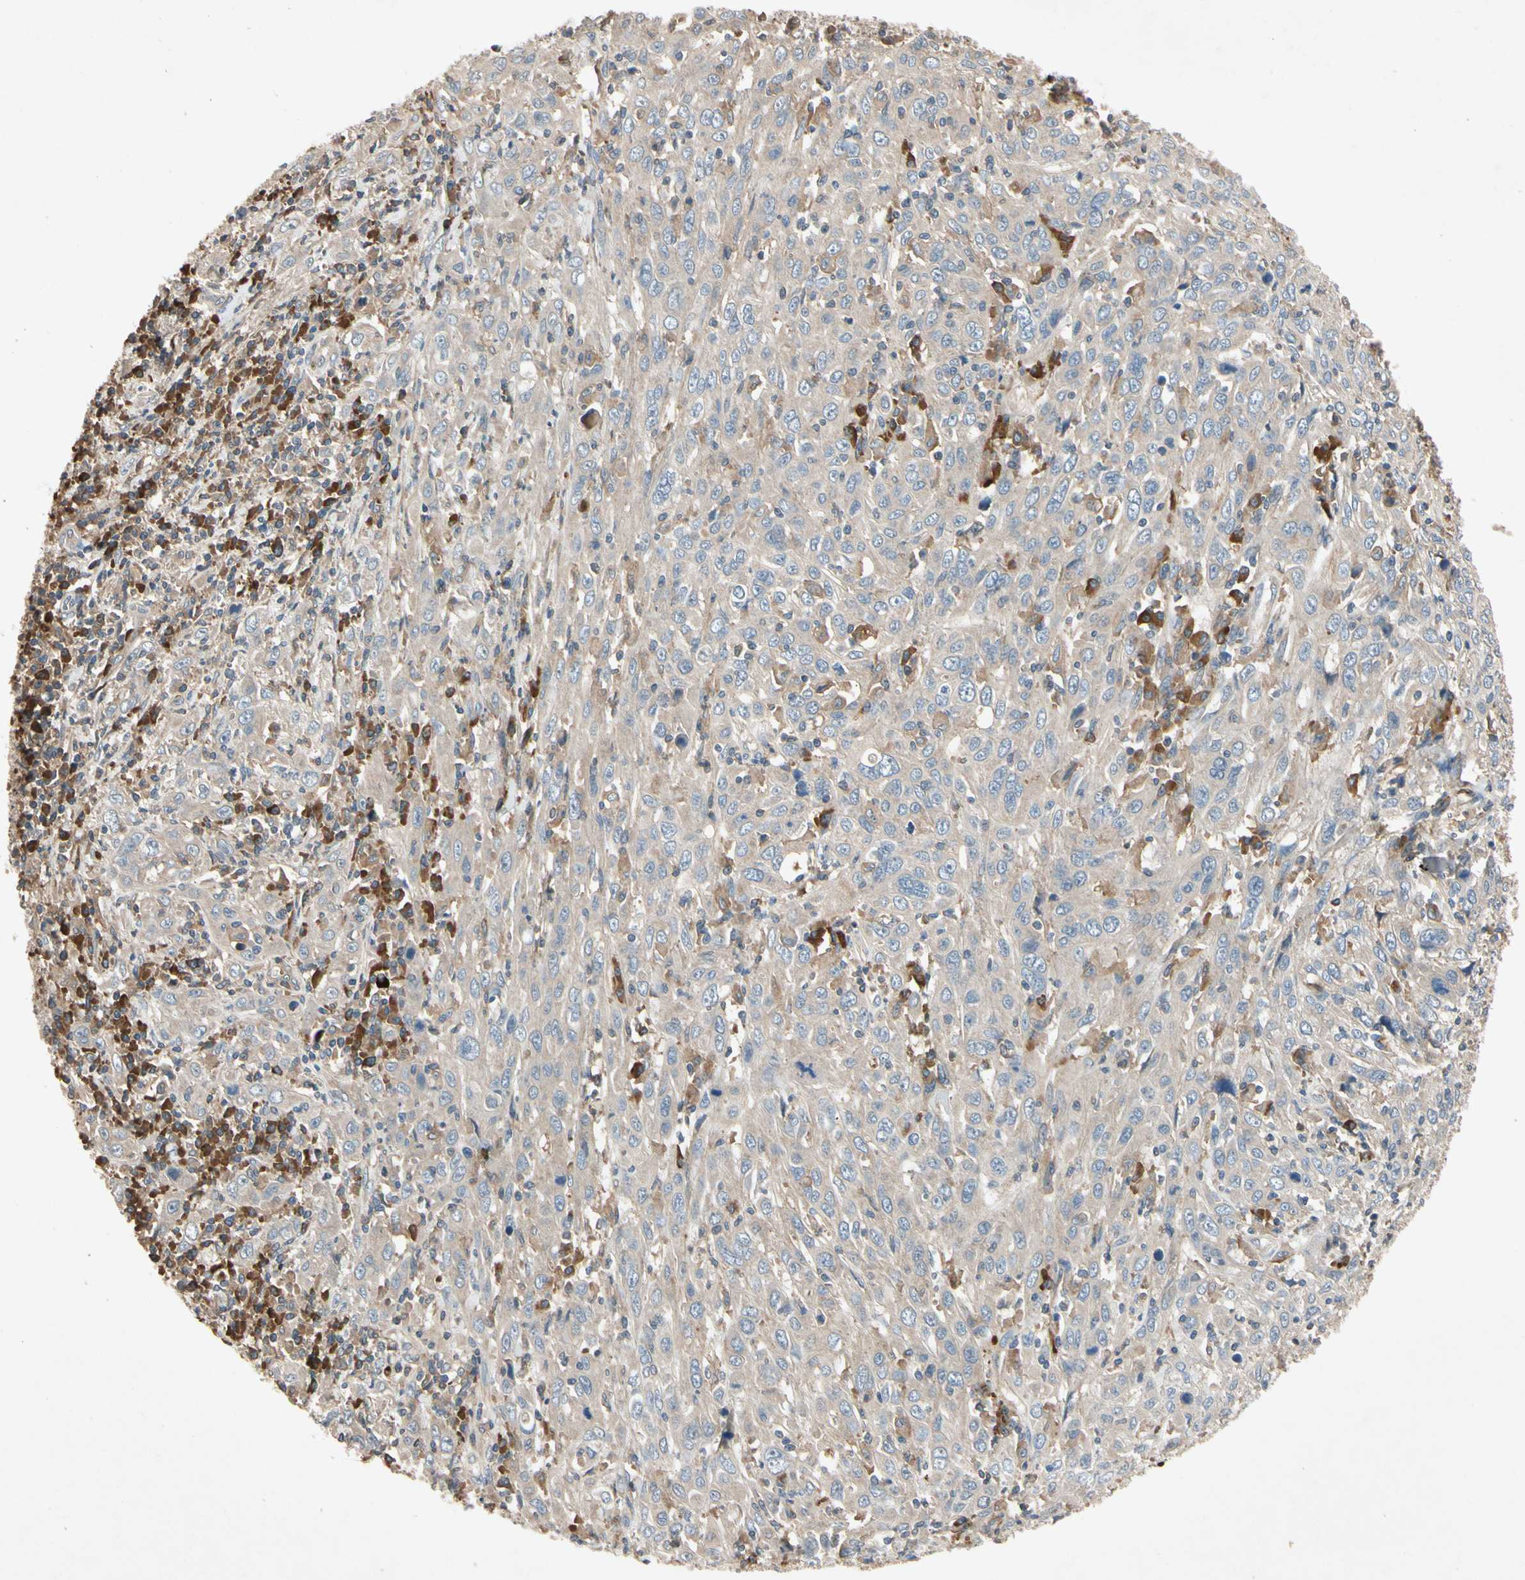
{"staining": {"intensity": "weak", "quantity": ">75%", "location": "cytoplasmic/membranous"}, "tissue": "cervical cancer", "cell_type": "Tumor cells", "image_type": "cancer", "snomed": [{"axis": "morphology", "description": "Squamous cell carcinoma, NOS"}, {"axis": "topography", "description": "Cervix"}], "caption": "Immunohistochemical staining of cervical cancer (squamous cell carcinoma) displays weak cytoplasmic/membranous protein expression in about >75% of tumor cells. The staining was performed using DAB to visualize the protein expression in brown, while the nuclei were stained in blue with hematoxylin (Magnification: 20x).", "gene": "IL1RL1", "patient": {"sex": "female", "age": 46}}